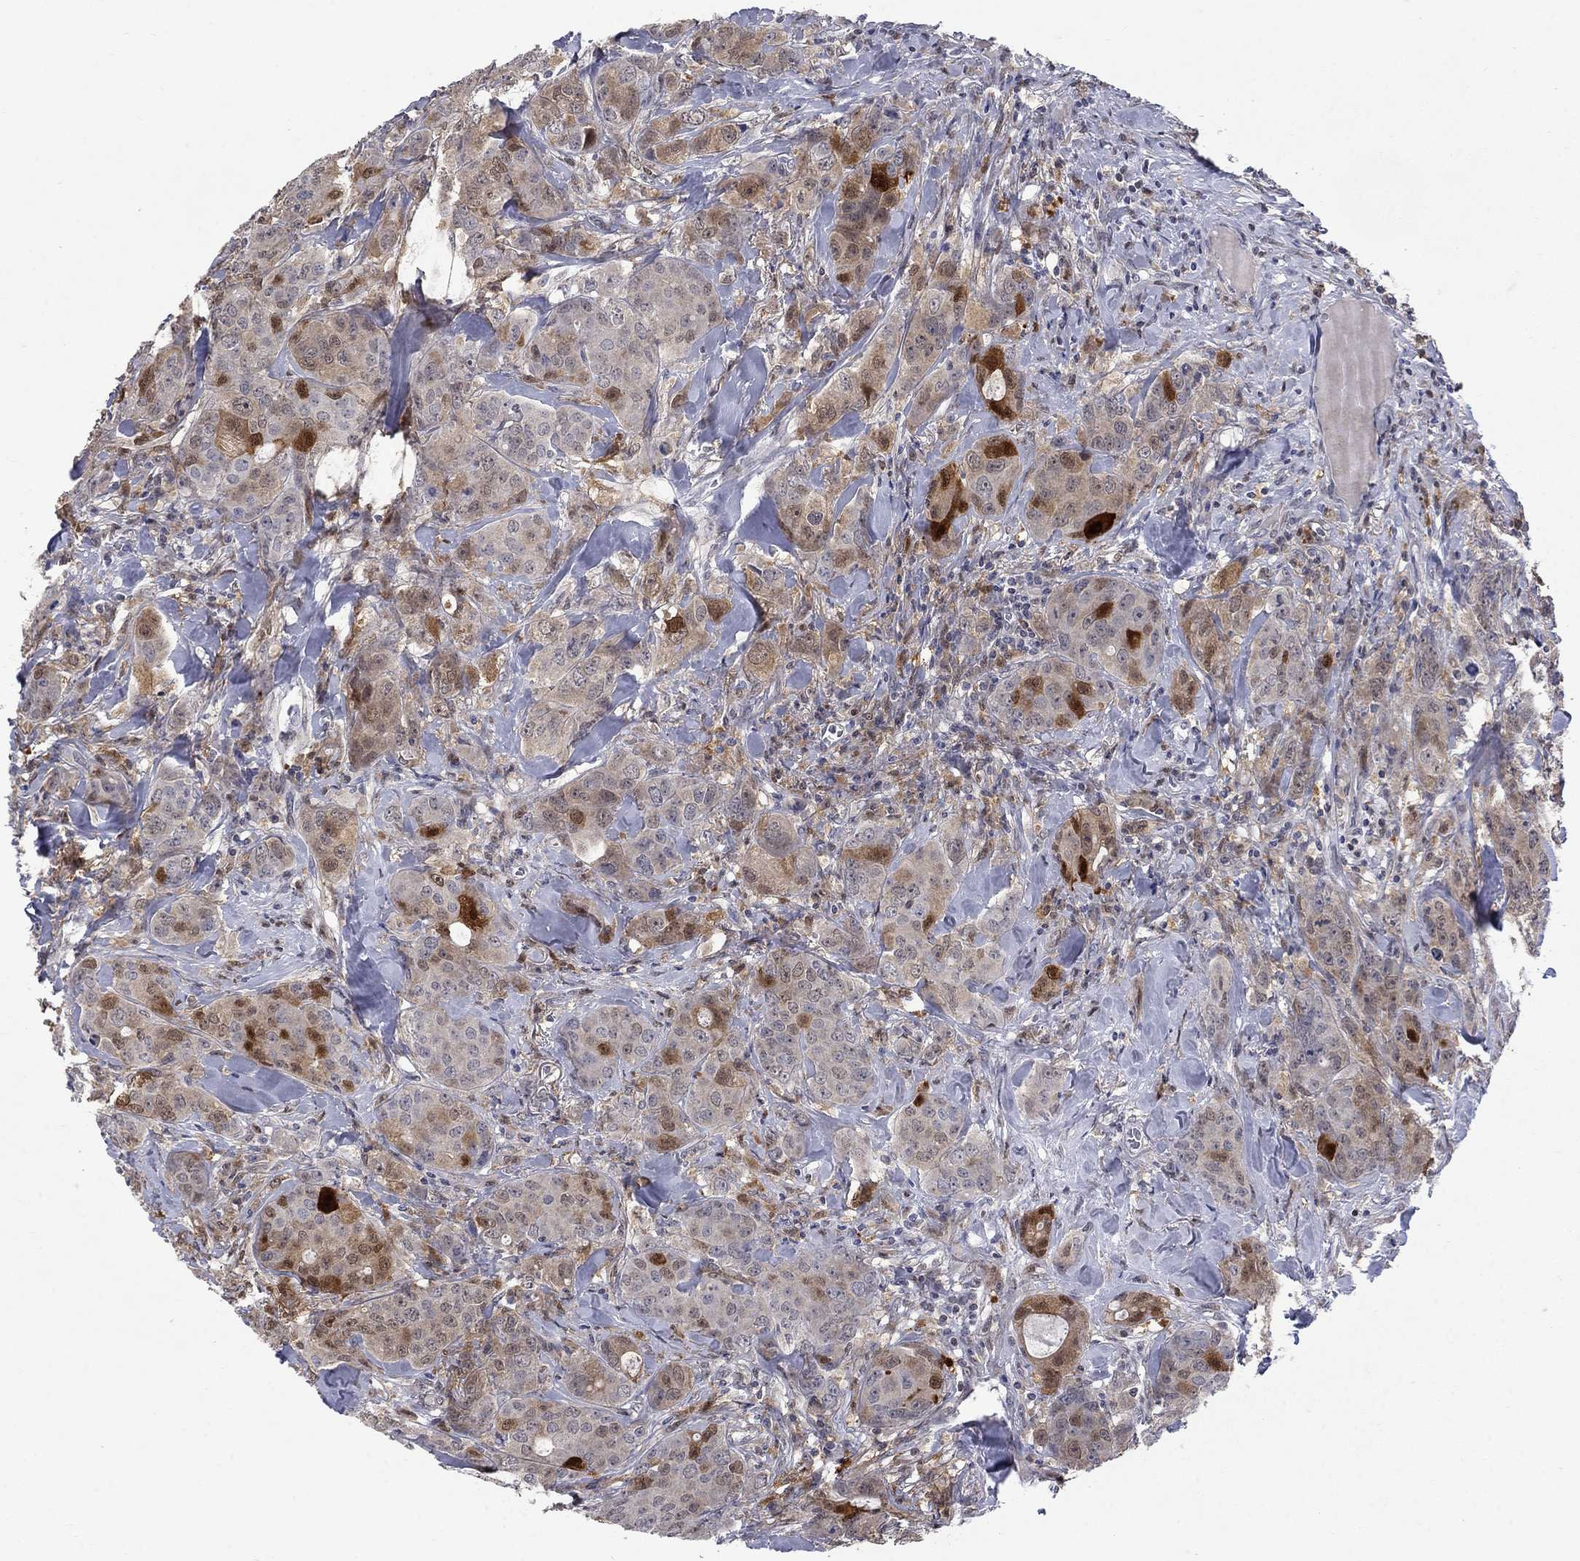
{"staining": {"intensity": "moderate", "quantity": "25%-75%", "location": "cytoplasmic/membranous,nuclear"}, "tissue": "breast cancer", "cell_type": "Tumor cells", "image_type": "cancer", "snomed": [{"axis": "morphology", "description": "Duct carcinoma"}, {"axis": "topography", "description": "Breast"}], "caption": "A medium amount of moderate cytoplasmic/membranous and nuclear positivity is seen in approximately 25%-75% of tumor cells in breast cancer (invasive ductal carcinoma) tissue.", "gene": "CBR1", "patient": {"sex": "female", "age": 43}}